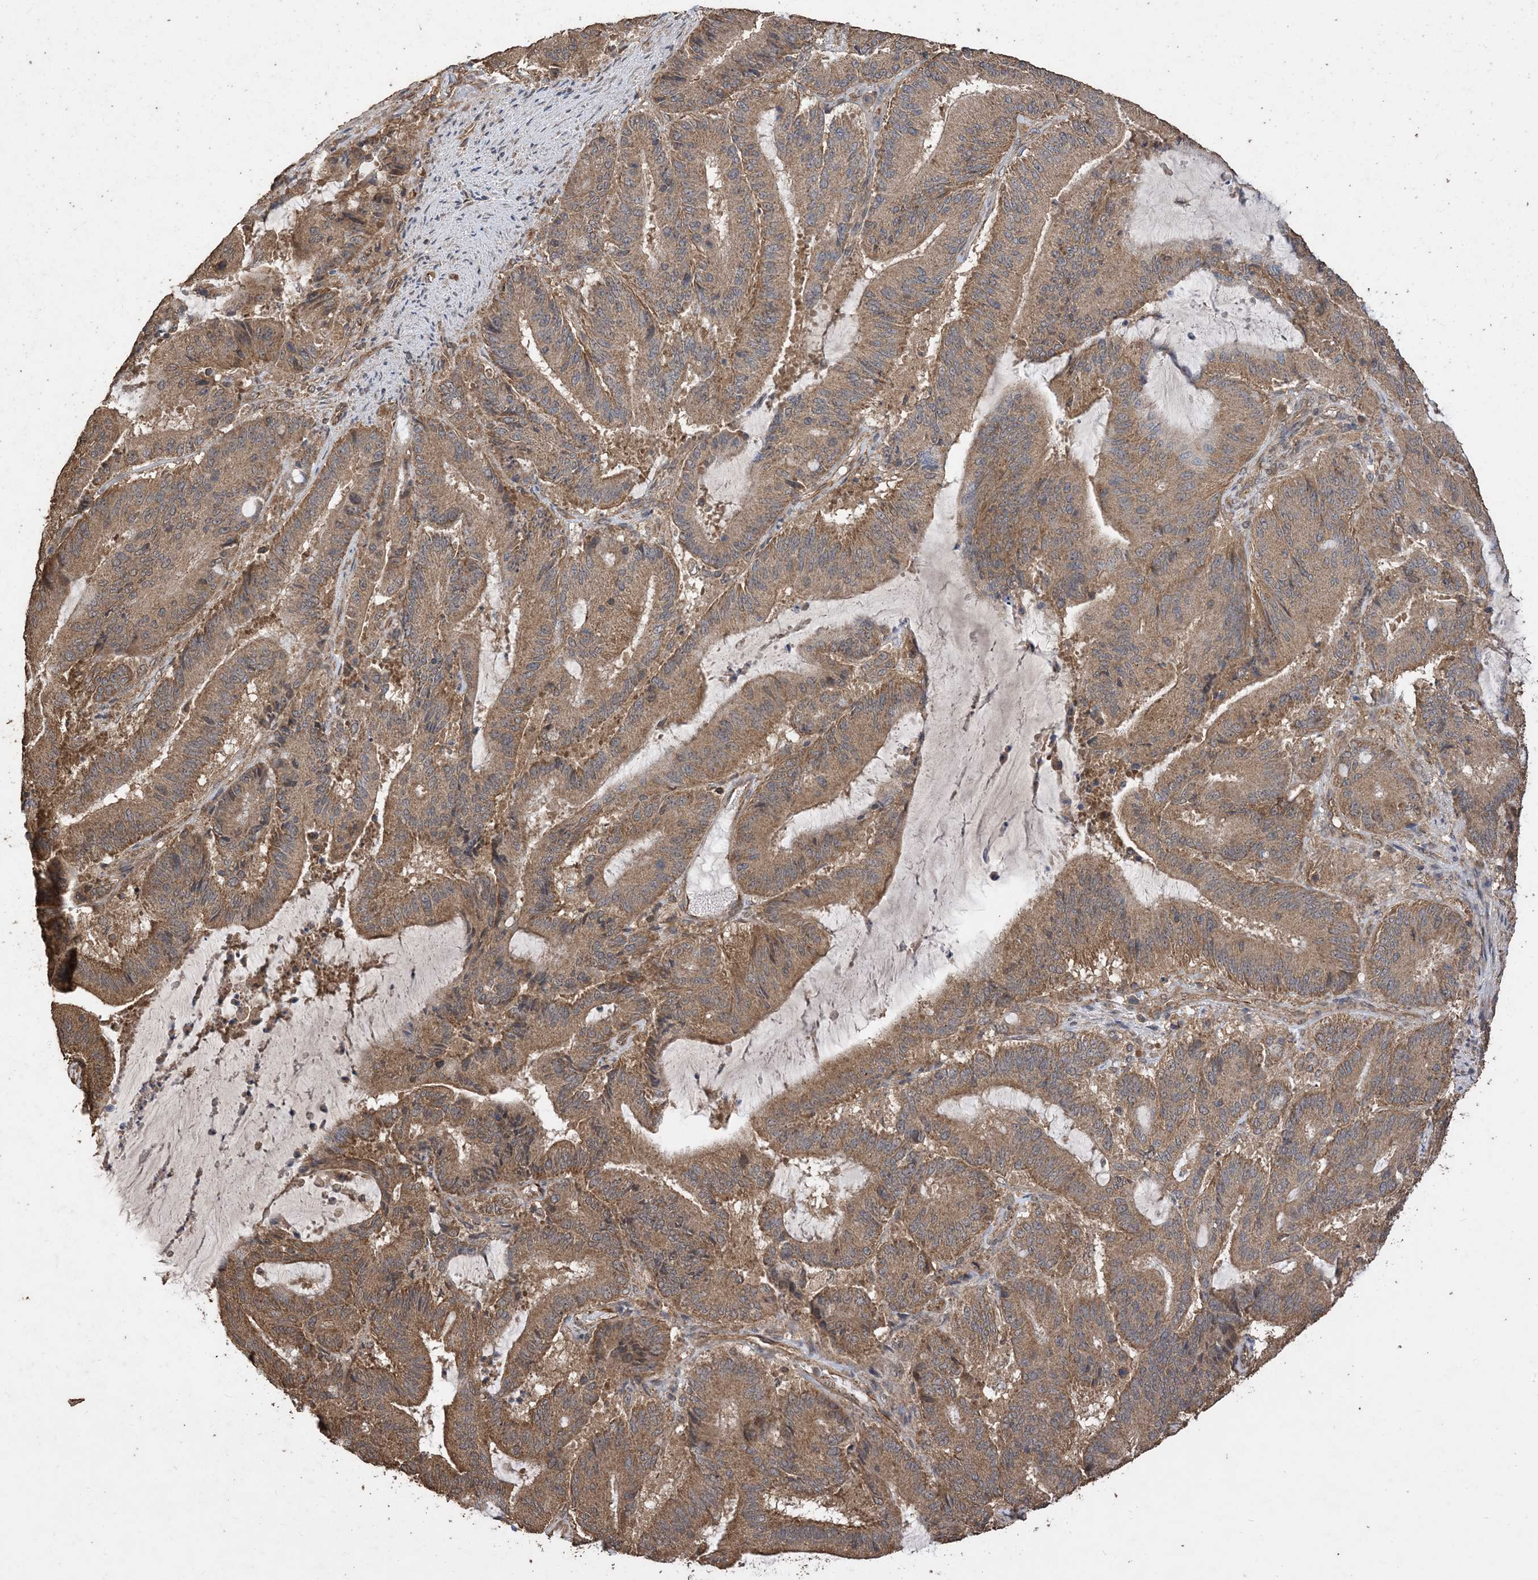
{"staining": {"intensity": "moderate", "quantity": ">75%", "location": "cytoplasmic/membranous"}, "tissue": "liver cancer", "cell_type": "Tumor cells", "image_type": "cancer", "snomed": [{"axis": "morphology", "description": "Normal tissue, NOS"}, {"axis": "morphology", "description": "Cholangiocarcinoma"}, {"axis": "topography", "description": "Liver"}, {"axis": "topography", "description": "Peripheral nerve tissue"}], "caption": "Liver cancer (cholangiocarcinoma) stained with DAB (3,3'-diaminobenzidine) IHC exhibits medium levels of moderate cytoplasmic/membranous expression in approximately >75% of tumor cells.", "gene": "ZKSCAN5", "patient": {"sex": "female", "age": 73}}